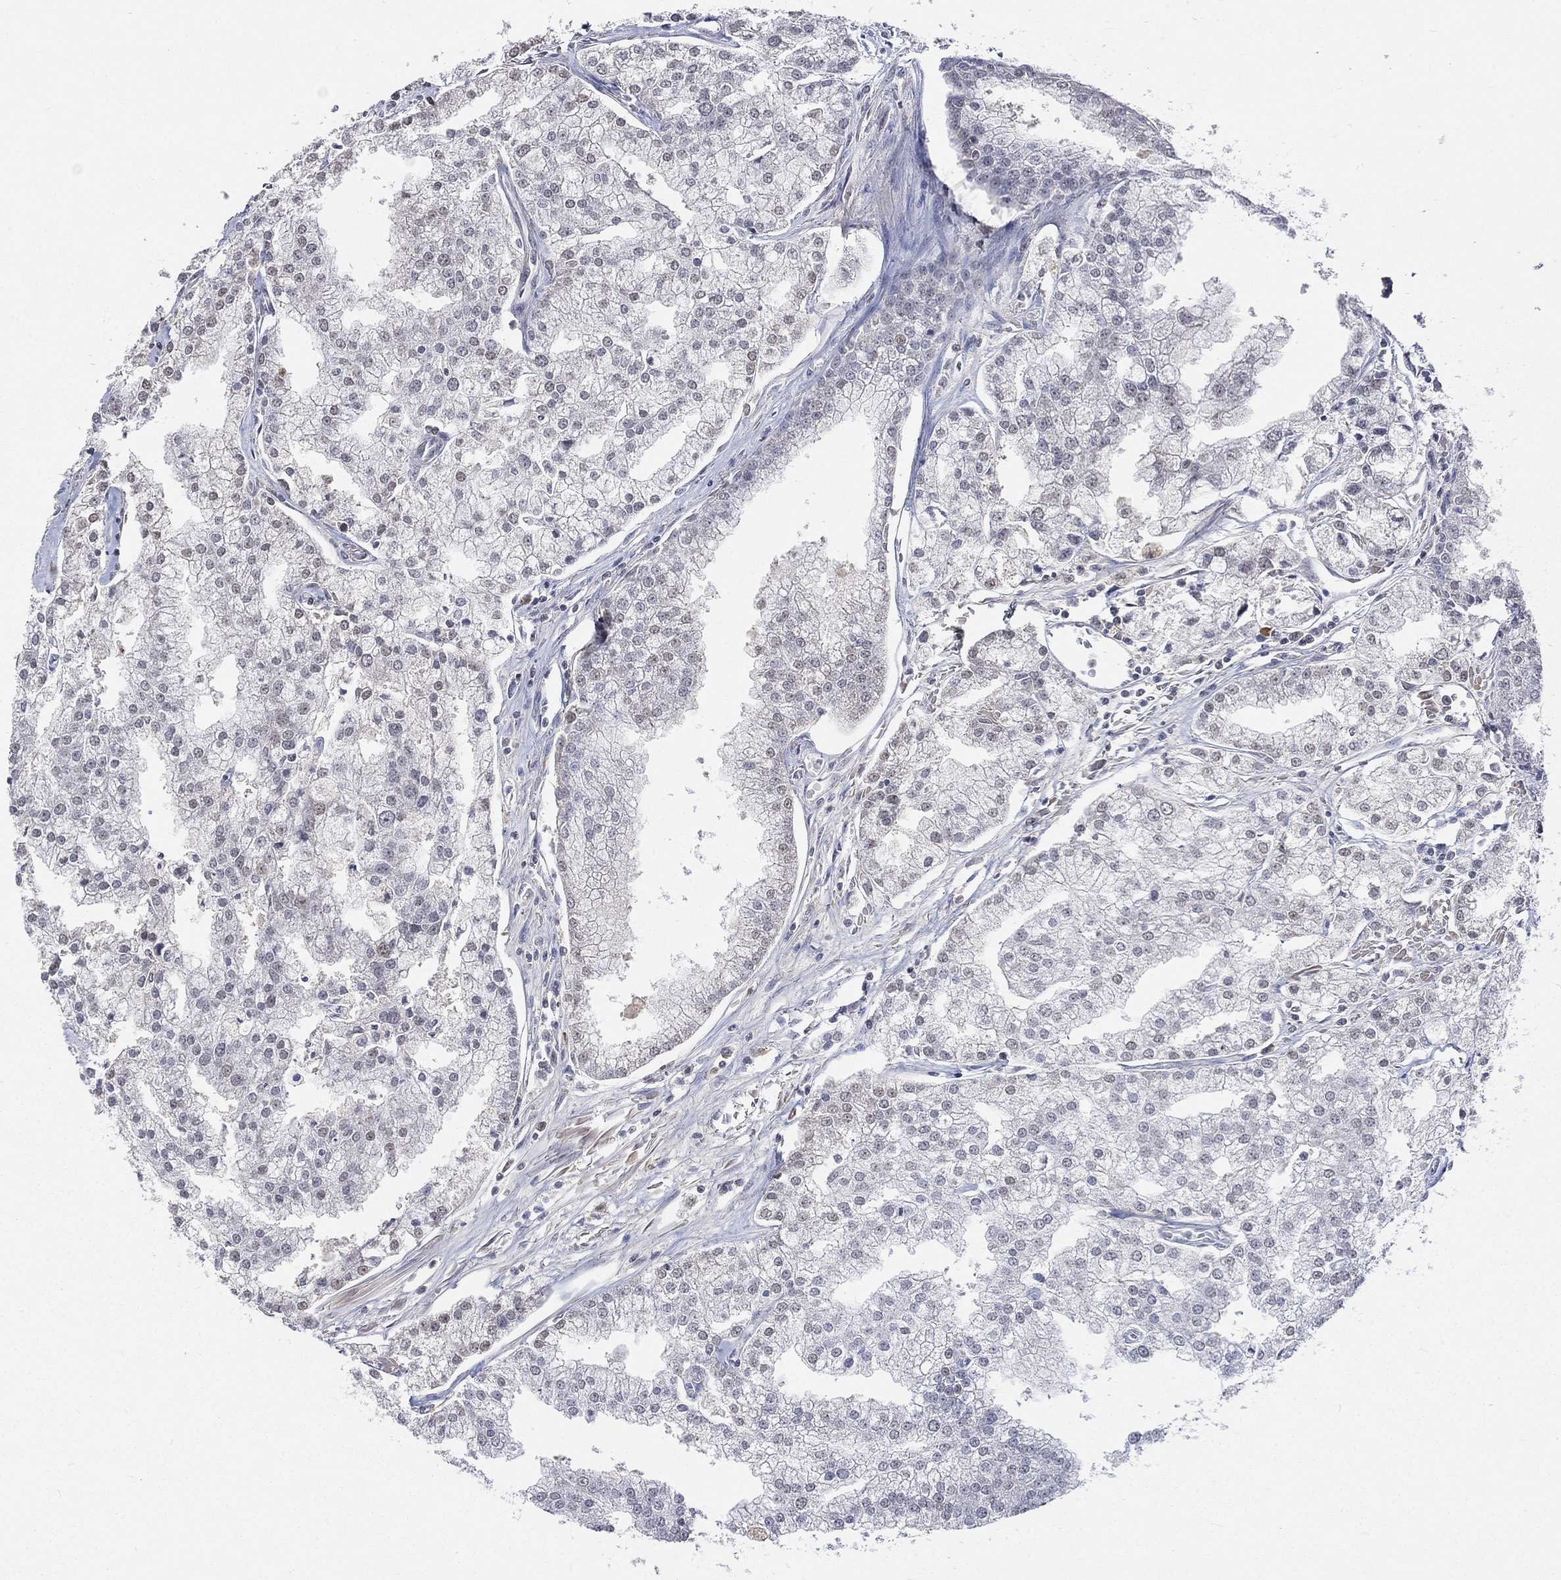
{"staining": {"intensity": "negative", "quantity": "none", "location": "none"}, "tissue": "prostate cancer", "cell_type": "Tumor cells", "image_type": "cancer", "snomed": [{"axis": "morphology", "description": "Adenocarcinoma, NOS"}, {"axis": "topography", "description": "Prostate"}], "caption": "IHC of human prostate cancer (adenocarcinoma) shows no expression in tumor cells.", "gene": "ZBTB18", "patient": {"sex": "male", "age": 70}}